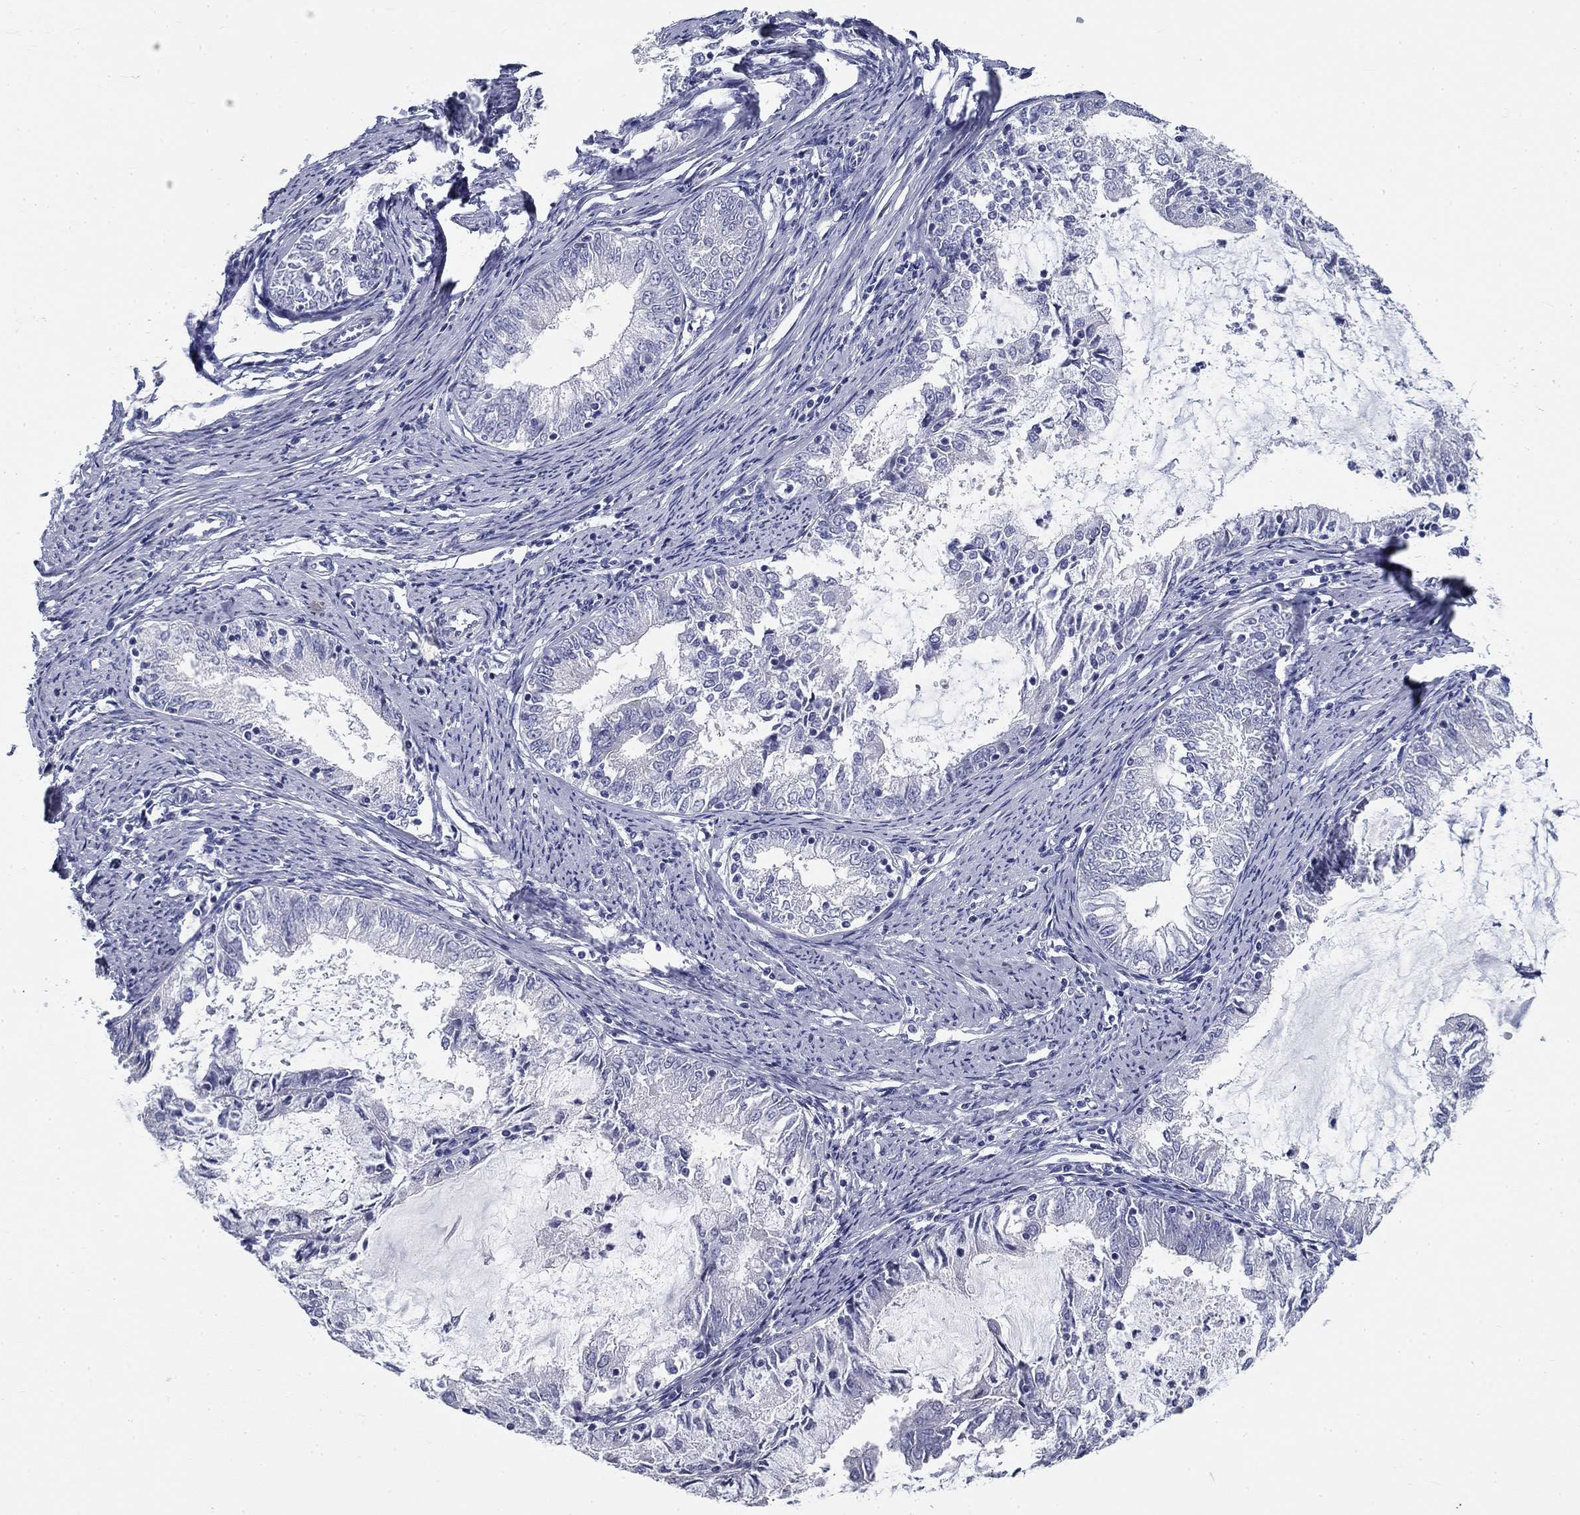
{"staining": {"intensity": "negative", "quantity": "none", "location": "none"}, "tissue": "endometrial cancer", "cell_type": "Tumor cells", "image_type": "cancer", "snomed": [{"axis": "morphology", "description": "Adenocarcinoma, NOS"}, {"axis": "topography", "description": "Endometrium"}], "caption": "IHC of endometrial cancer demonstrates no expression in tumor cells. (Brightfield microscopy of DAB immunohistochemistry (IHC) at high magnification).", "gene": "GALNTL5", "patient": {"sex": "female", "age": 57}}